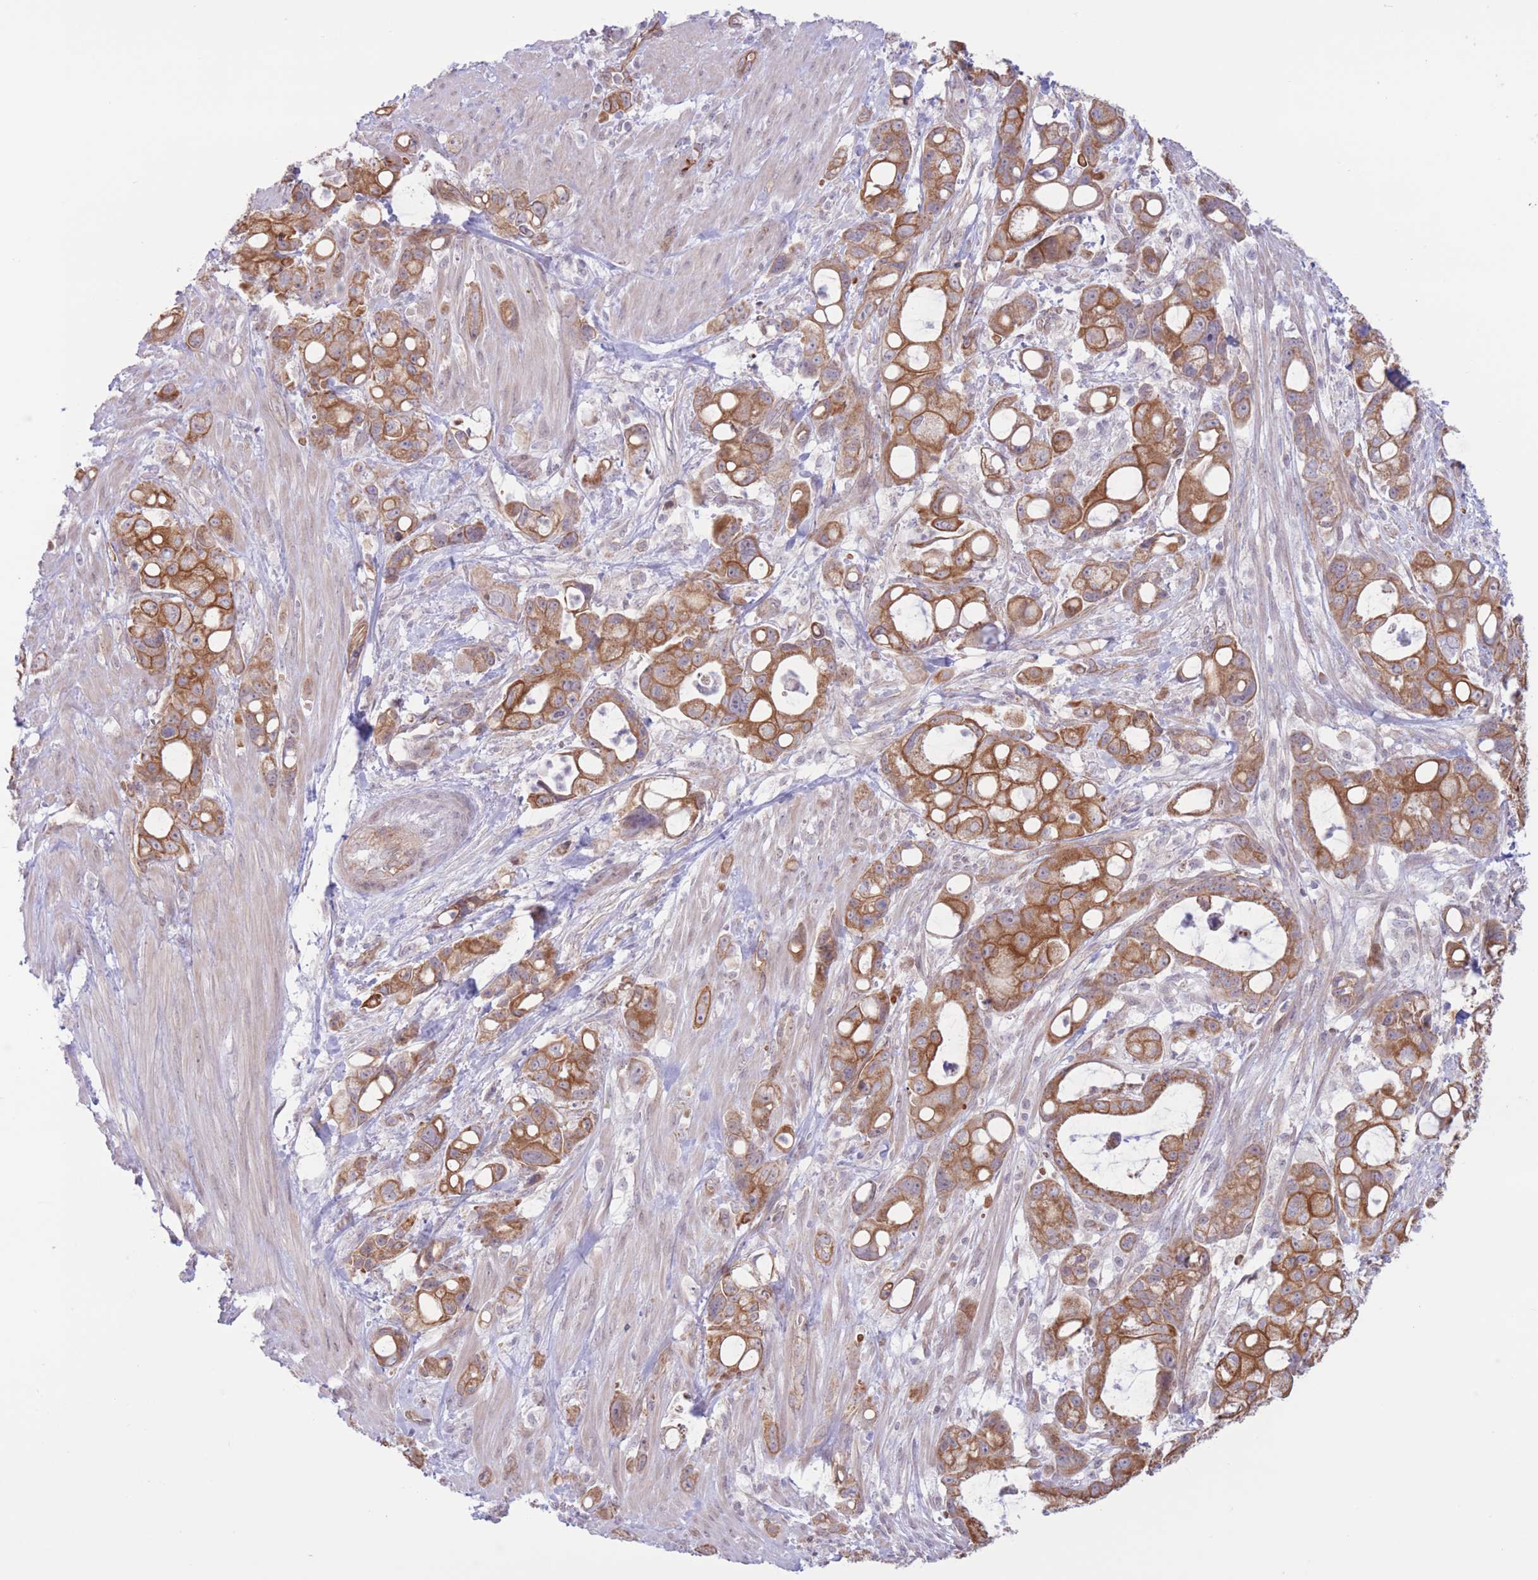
{"staining": {"intensity": "moderate", "quantity": ">75%", "location": "cytoplasmic/membranous"}, "tissue": "pancreatic cancer", "cell_type": "Tumor cells", "image_type": "cancer", "snomed": [{"axis": "morphology", "description": "Adenocarcinoma, NOS"}, {"axis": "topography", "description": "Pancreas"}], "caption": "DAB (3,3'-diaminobenzidine) immunohistochemical staining of pancreatic adenocarcinoma demonstrates moderate cytoplasmic/membranous protein staining in approximately >75% of tumor cells.", "gene": "MRPS31", "patient": {"sex": "male", "age": 68}}